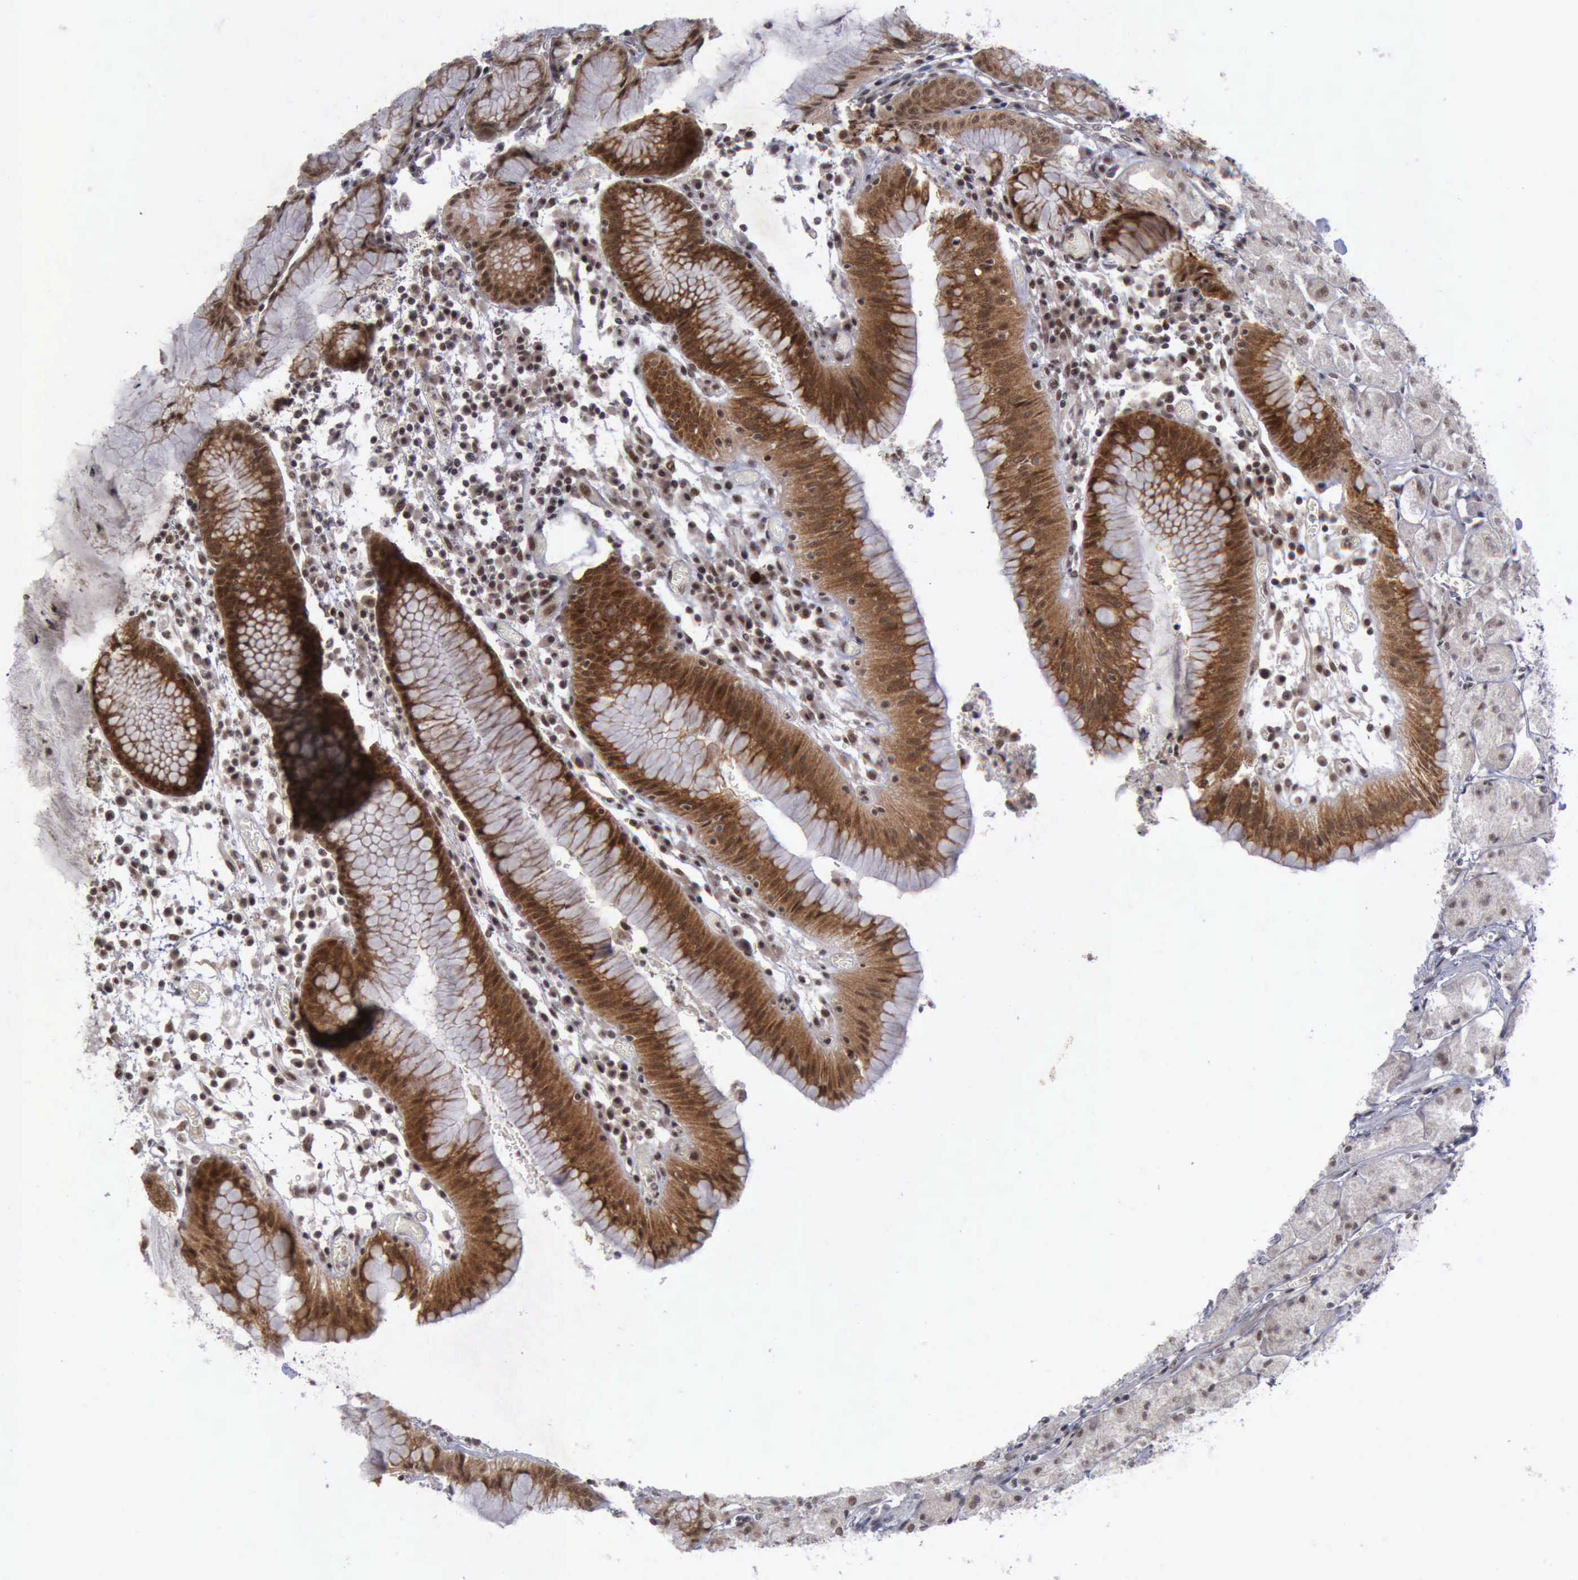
{"staining": {"intensity": "strong", "quantity": ">75%", "location": "cytoplasmic/membranous,nuclear"}, "tissue": "stomach", "cell_type": "Glandular cells", "image_type": "normal", "snomed": [{"axis": "morphology", "description": "Normal tissue, NOS"}, {"axis": "topography", "description": "Stomach, lower"}], "caption": "Benign stomach exhibits strong cytoplasmic/membranous,nuclear staining in about >75% of glandular cells (DAB (3,3'-diaminobenzidine) IHC with brightfield microscopy, high magnification)..", "gene": "ATM", "patient": {"sex": "female", "age": 73}}